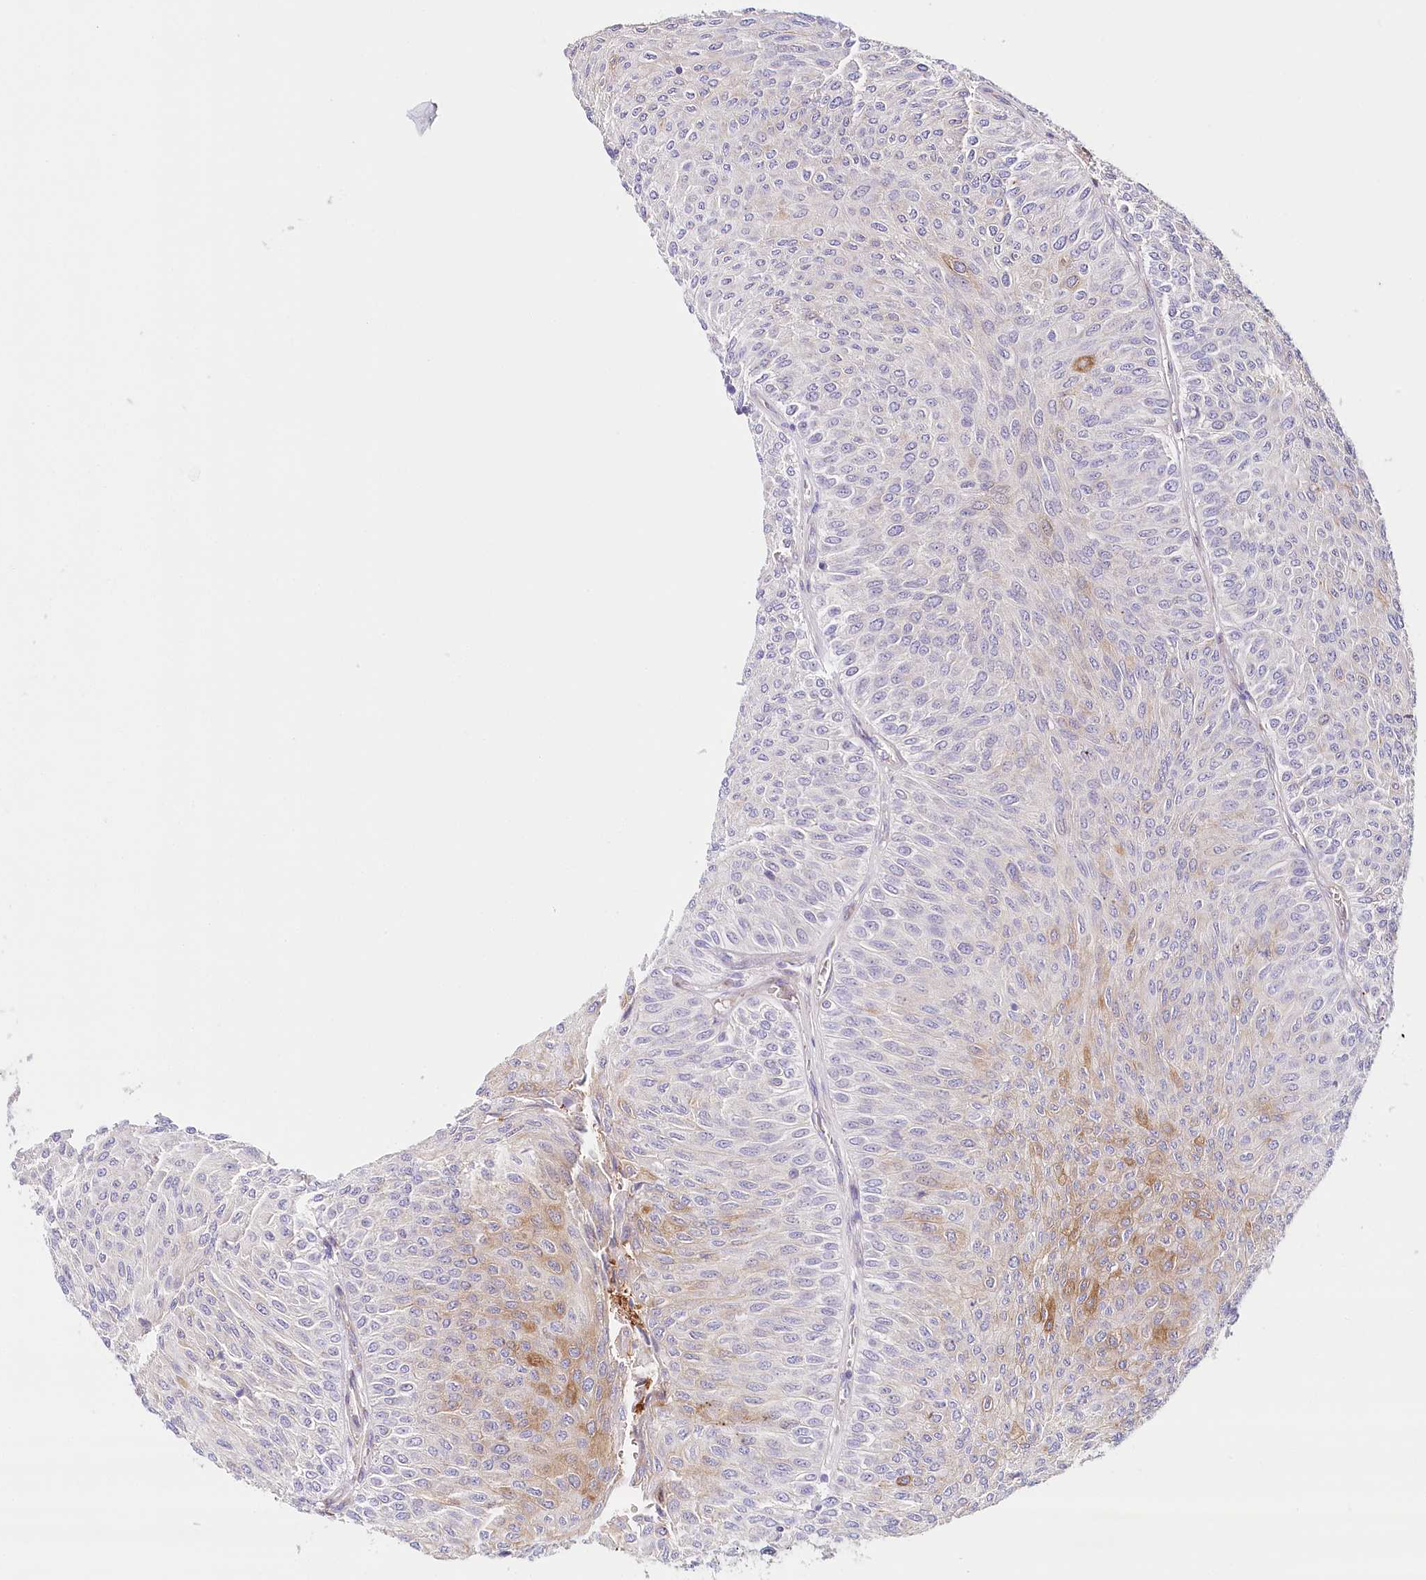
{"staining": {"intensity": "moderate", "quantity": "<25%", "location": "cytoplasmic/membranous"}, "tissue": "urothelial cancer", "cell_type": "Tumor cells", "image_type": "cancer", "snomed": [{"axis": "morphology", "description": "Urothelial carcinoma, Low grade"}, {"axis": "topography", "description": "Urinary bladder"}], "caption": "Protein staining demonstrates moderate cytoplasmic/membranous expression in approximately <25% of tumor cells in urothelial cancer. (IHC, brightfield microscopy, high magnification).", "gene": "ABRAXAS2", "patient": {"sex": "male", "age": 78}}